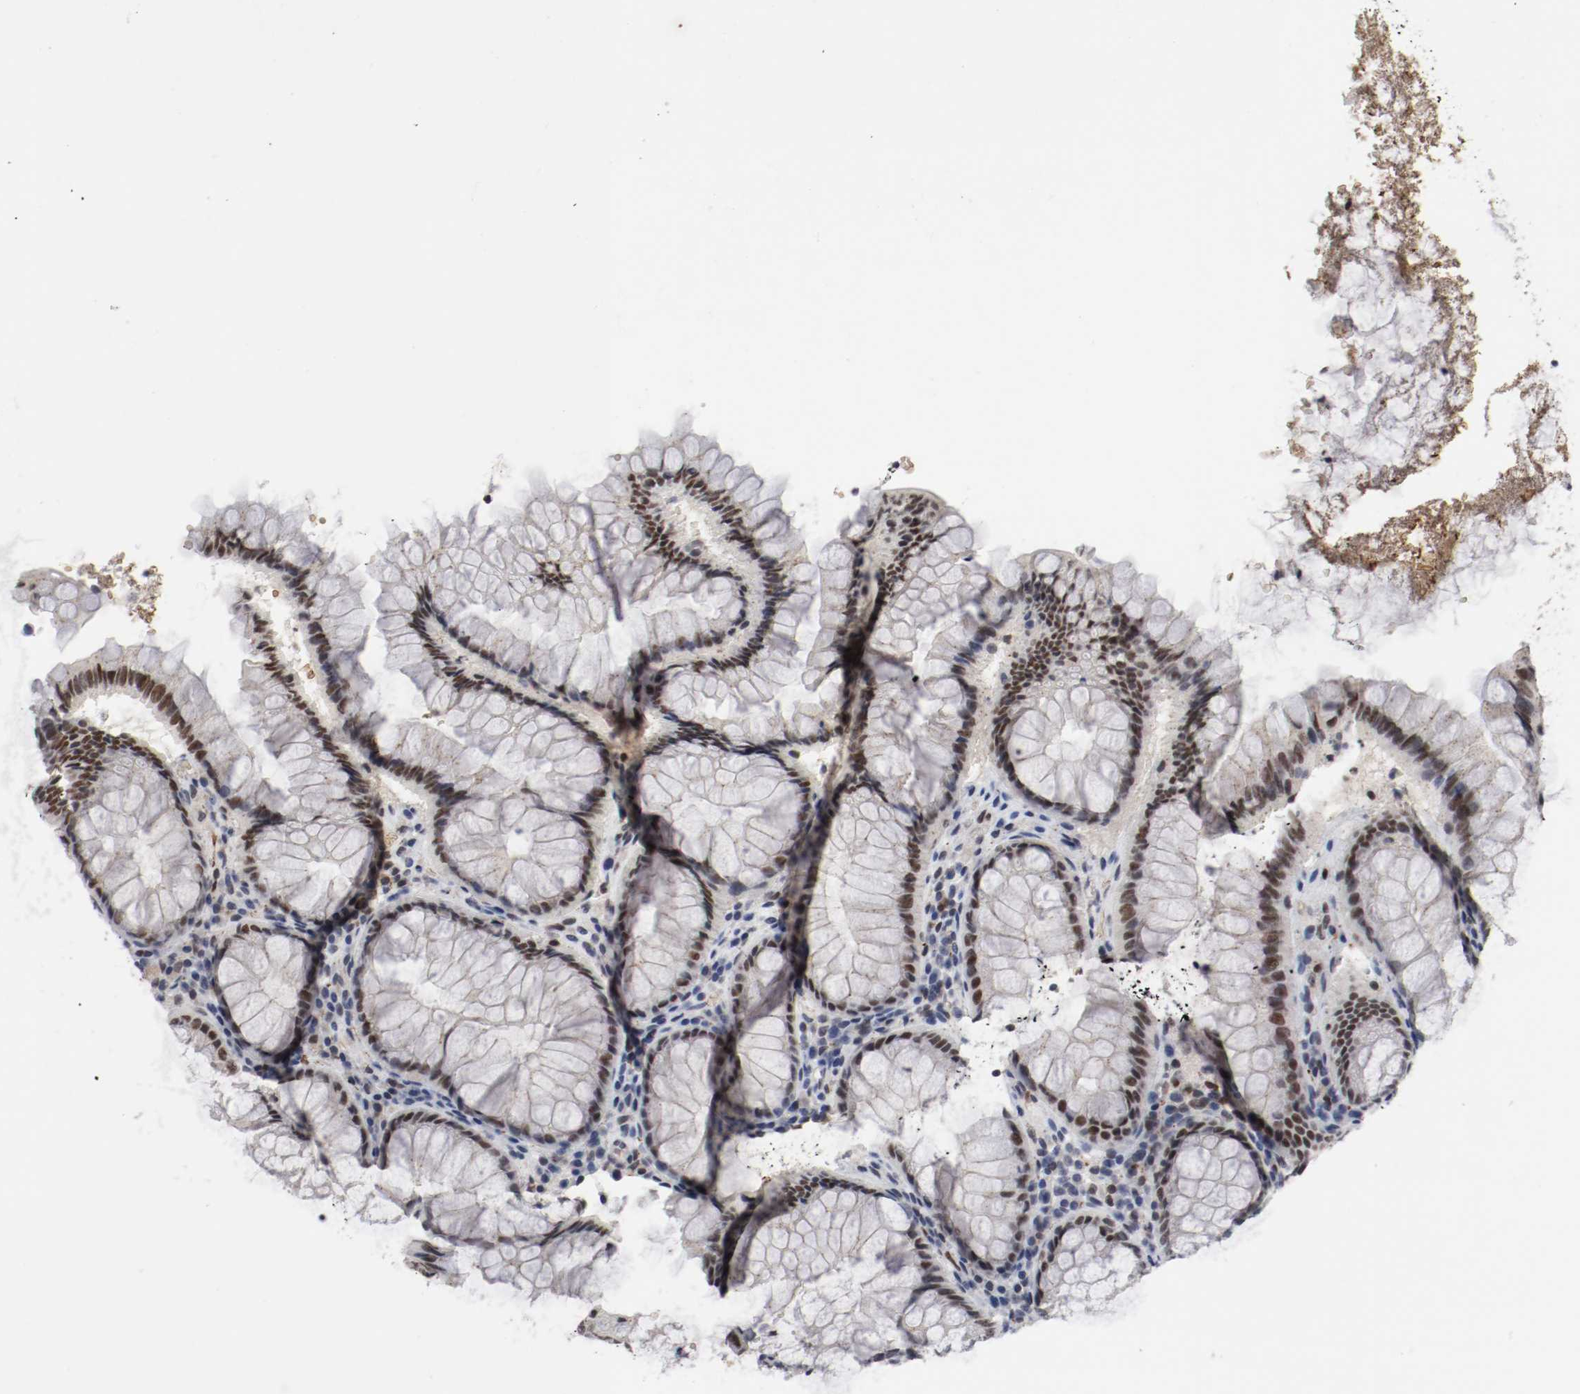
{"staining": {"intensity": "moderate", "quantity": ">75%", "location": "nuclear"}, "tissue": "colon", "cell_type": "Endothelial cells", "image_type": "normal", "snomed": [{"axis": "morphology", "description": "Normal tissue, NOS"}, {"axis": "topography", "description": "Colon"}], "caption": "IHC image of benign colon: colon stained using immunohistochemistry exhibits medium levels of moderate protein expression localized specifically in the nuclear of endothelial cells, appearing as a nuclear brown color.", "gene": "JUND", "patient": {"sex": "female", "age": 46}}